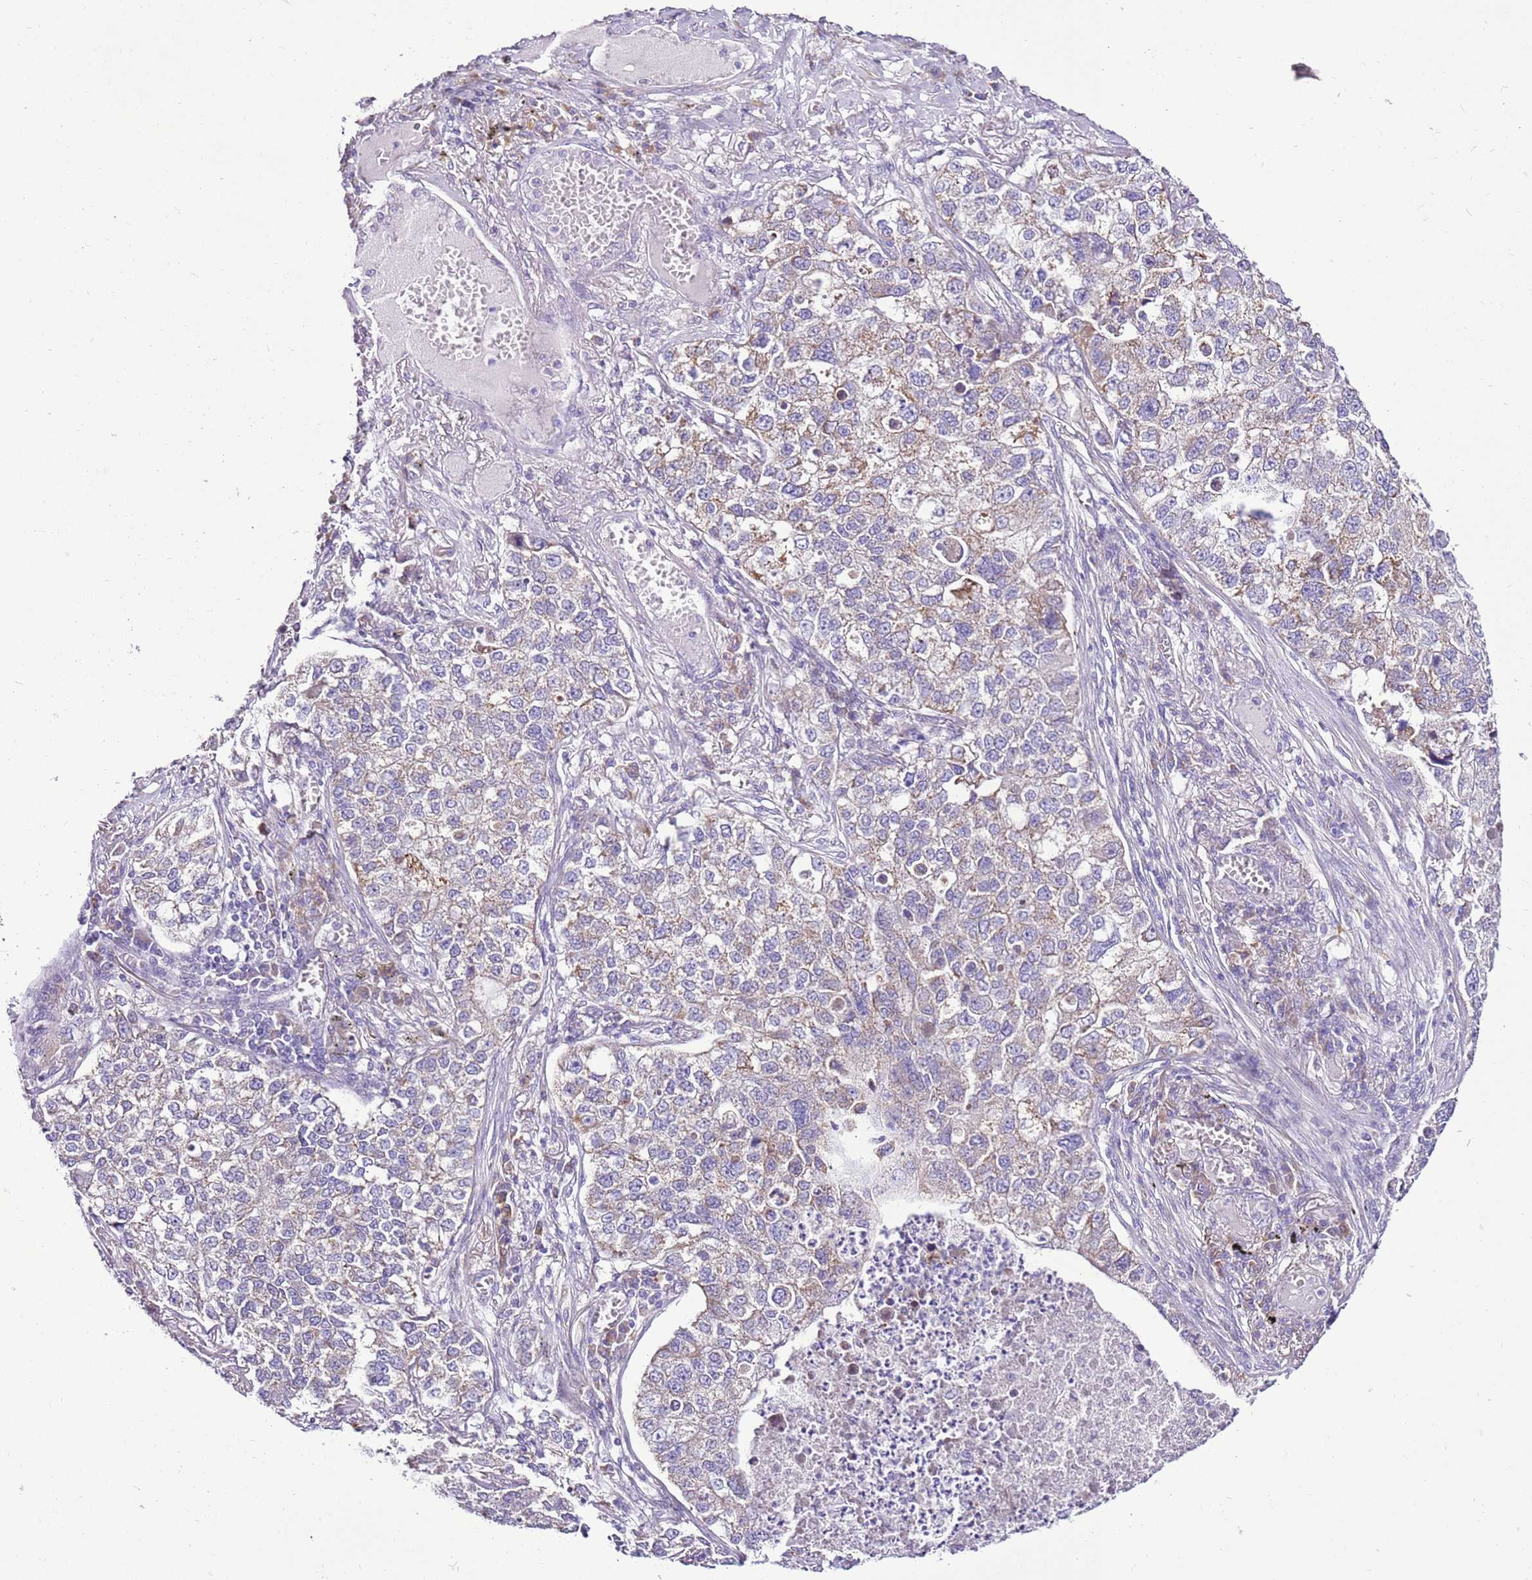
{"staining": {"intensity": "weak", "quantity": "<25%", "location": "cytoplasmic/membranous"}, "tissue": "lung cancer", "cell_type": "Tumor cells", "image_type": "cancer", "snomed": [{"axis": "morphology", "description": "Adenocarcinoma, NOS"}, {"axis": "topography", "description": "Lung"}], "caption": "A high-resolution photomicrograph shows immunohistochemistry staining of lung cancer (adenocarcinoma), which displays no significant staining in tumor cells.", "gene": "MRPL36", "patient": {"sex": "male", "age": 49}}